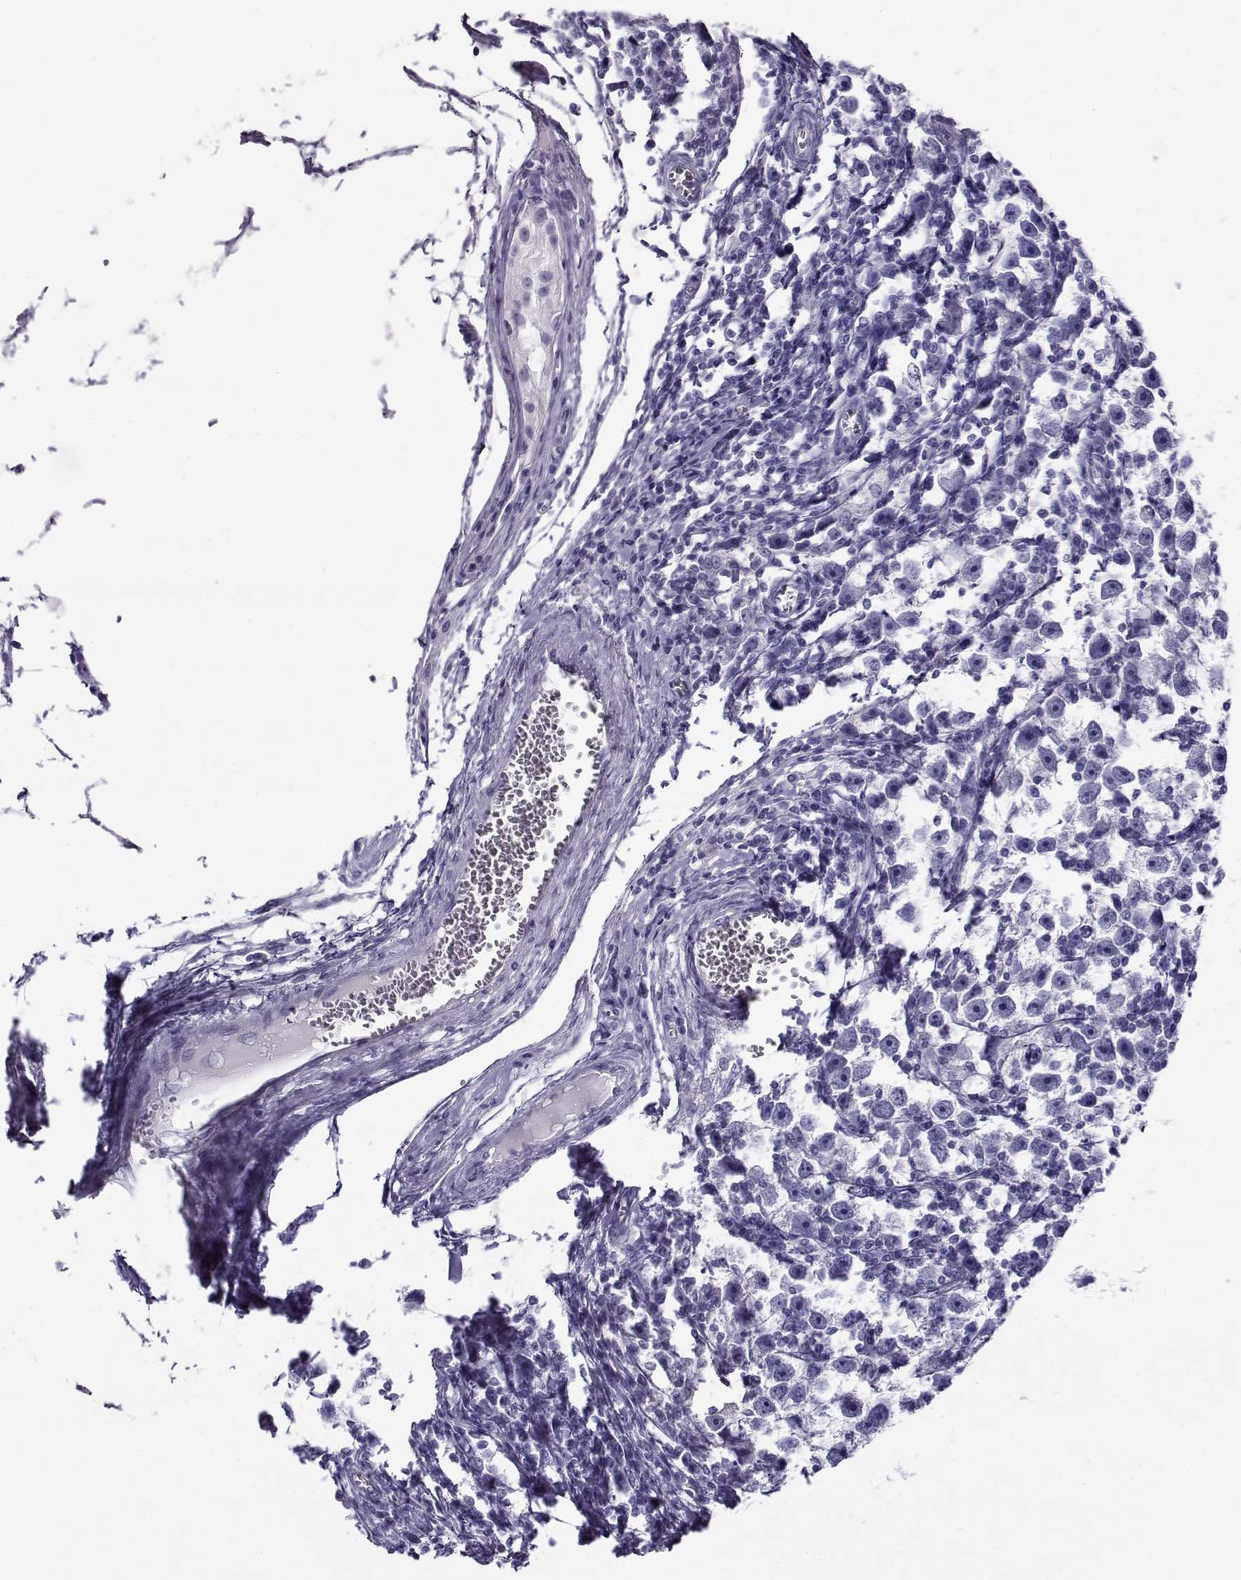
{"staining": {"intensity": "negative", "quantity": "none", "location": "none"}, "tissue": "testis cancer", "cell_type": "Tumor cells", "image_type": "cancer", "snomed": [{"axis": "morphology", "description": "Seminoma, NOS"}, {"axis": "topography", "description": "Testis"}], "caption": "Micrograph shows no significant protein expression in tumor cells of testis cancer (seminoma).", "gene": "RHOXF2", "patient": {"sex": "male", "age": 30}}